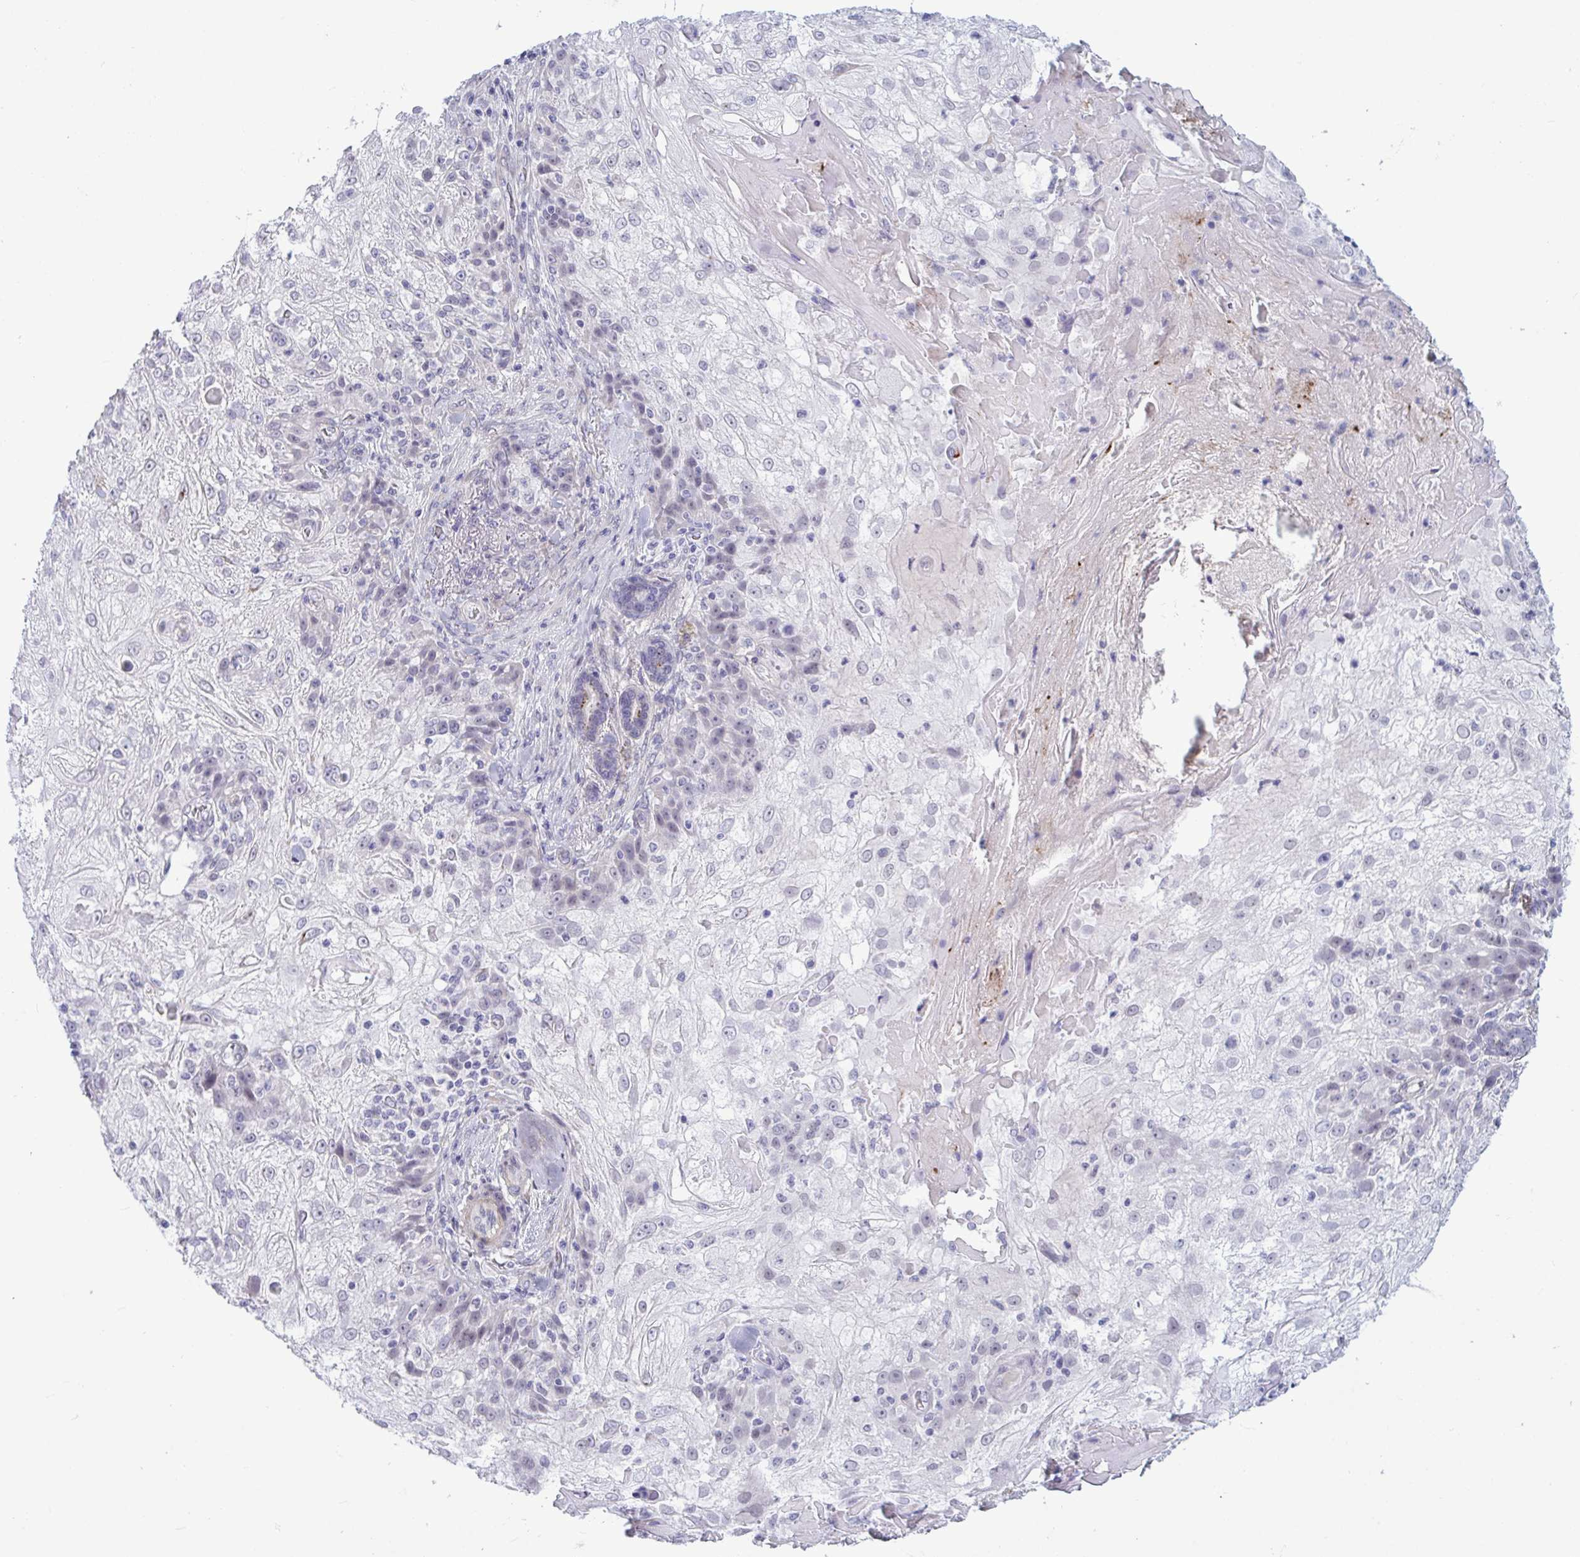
{"staining": {"intensity": "negative", "quantity": "none", "location": "none"}, "tissue": "skin cancer", "cell_type": "Tumor cells", "image_type": "cancer", "snomed": [{"axis": "morphology", "description": "Normal tissue, NOS"}, {"axis": "morphology", "description": "Squamous cell carcinoma, NOS"}, {"axis": "topography", "description": "Skin"}], "caption": "IHC of skin squamous cell carcinoma demonstrates no positivity in tumor cells.", "gene": "TCEAL8", "patient": {"sex": "female", "age": 83}}